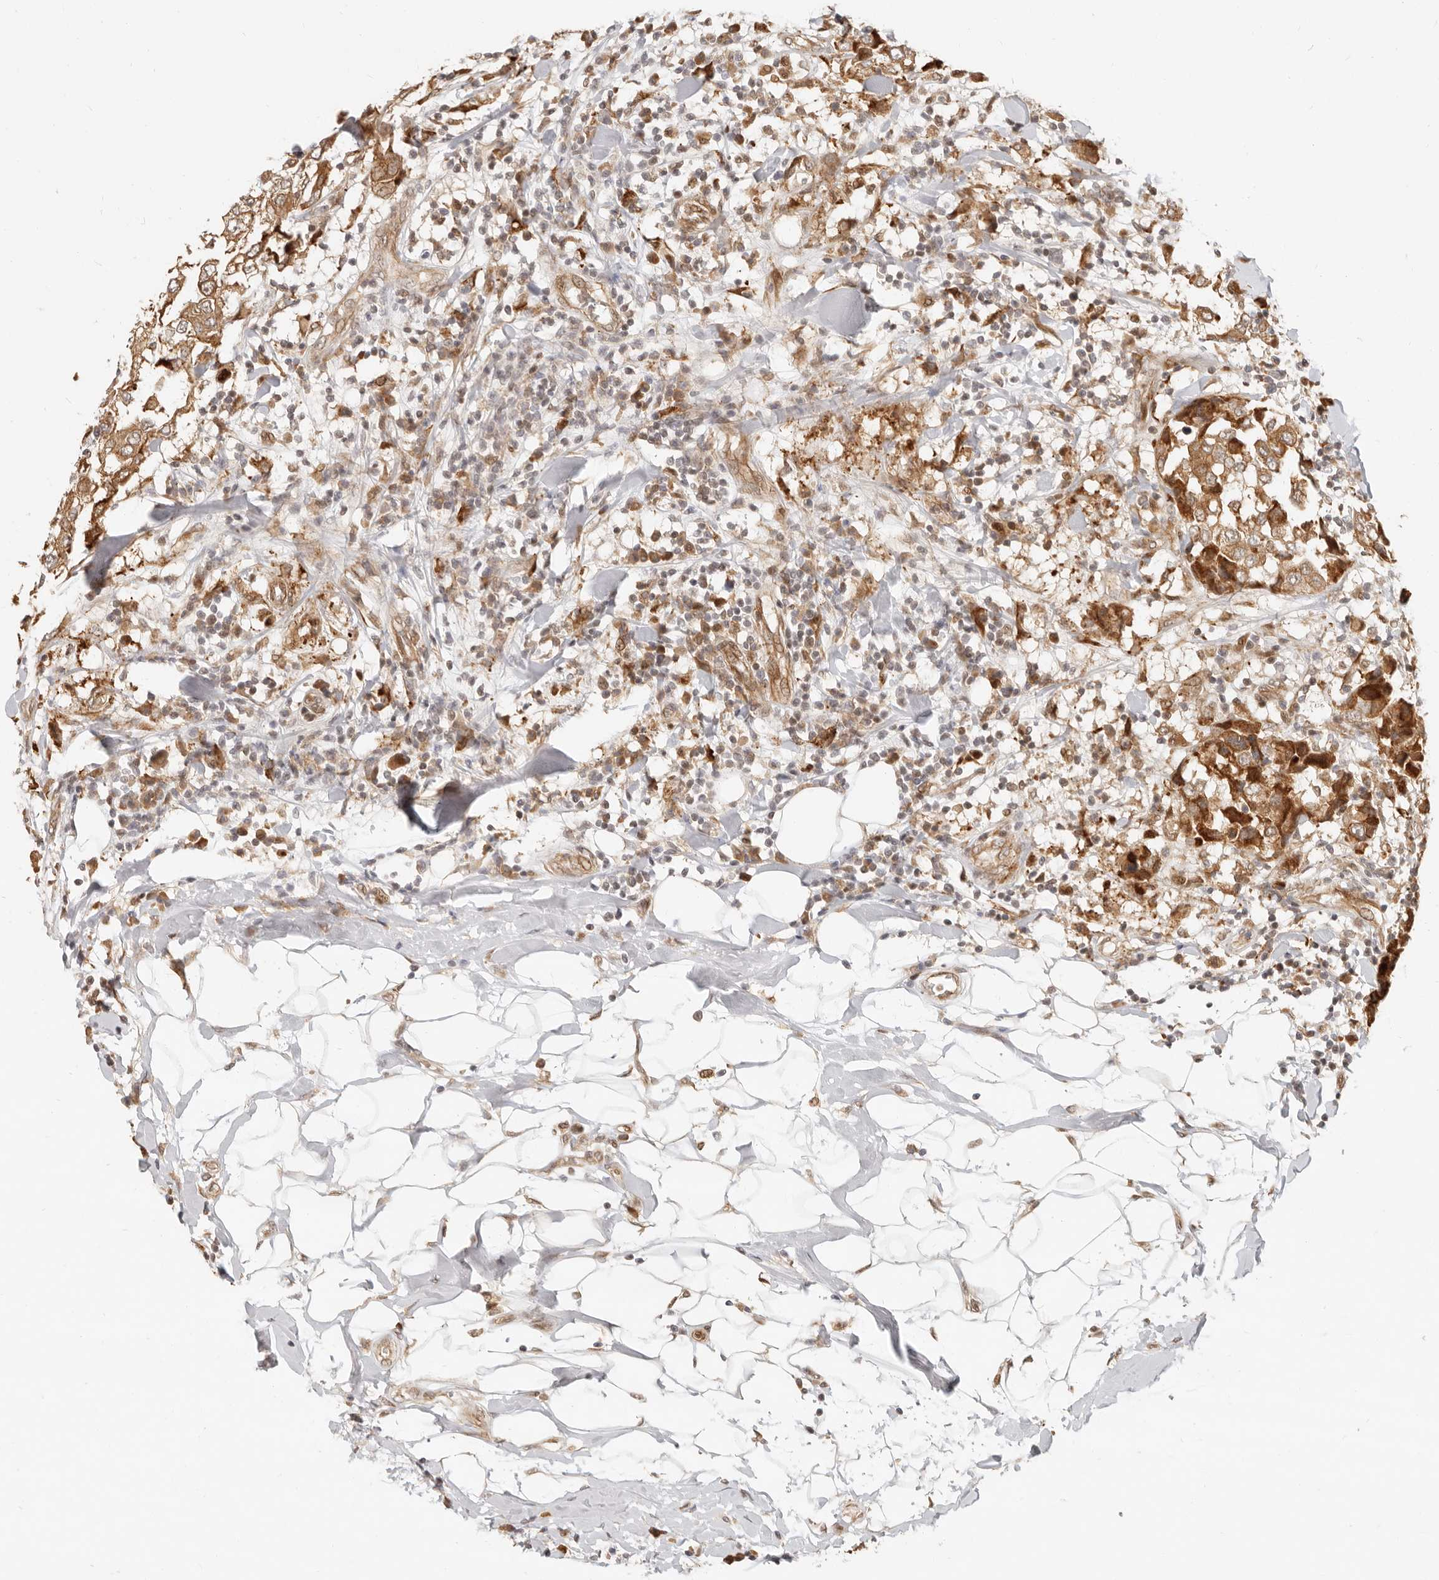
{"staining": {"intensity": "moderate", "quantity": ">75%", "location": "cytoplasmic/membranous"}, "tissue": "breast cancer", "cell_type": "Tumor cells", "image_type": "cancer", "snomed": [{"axis": "morphology", "description": "Duct carcinoma"}, {"axis": "topography", "description": "Breast"}], "caption": "This is a photomicrograph of immunohistochemistry staining of infiltrating ductal carcinoma (breast), which shows moderate expression in the cytoplasmic/membranous of tumor cells.", "gene": "TUFT1", "patient": {"sex": "female", "age": 27}}